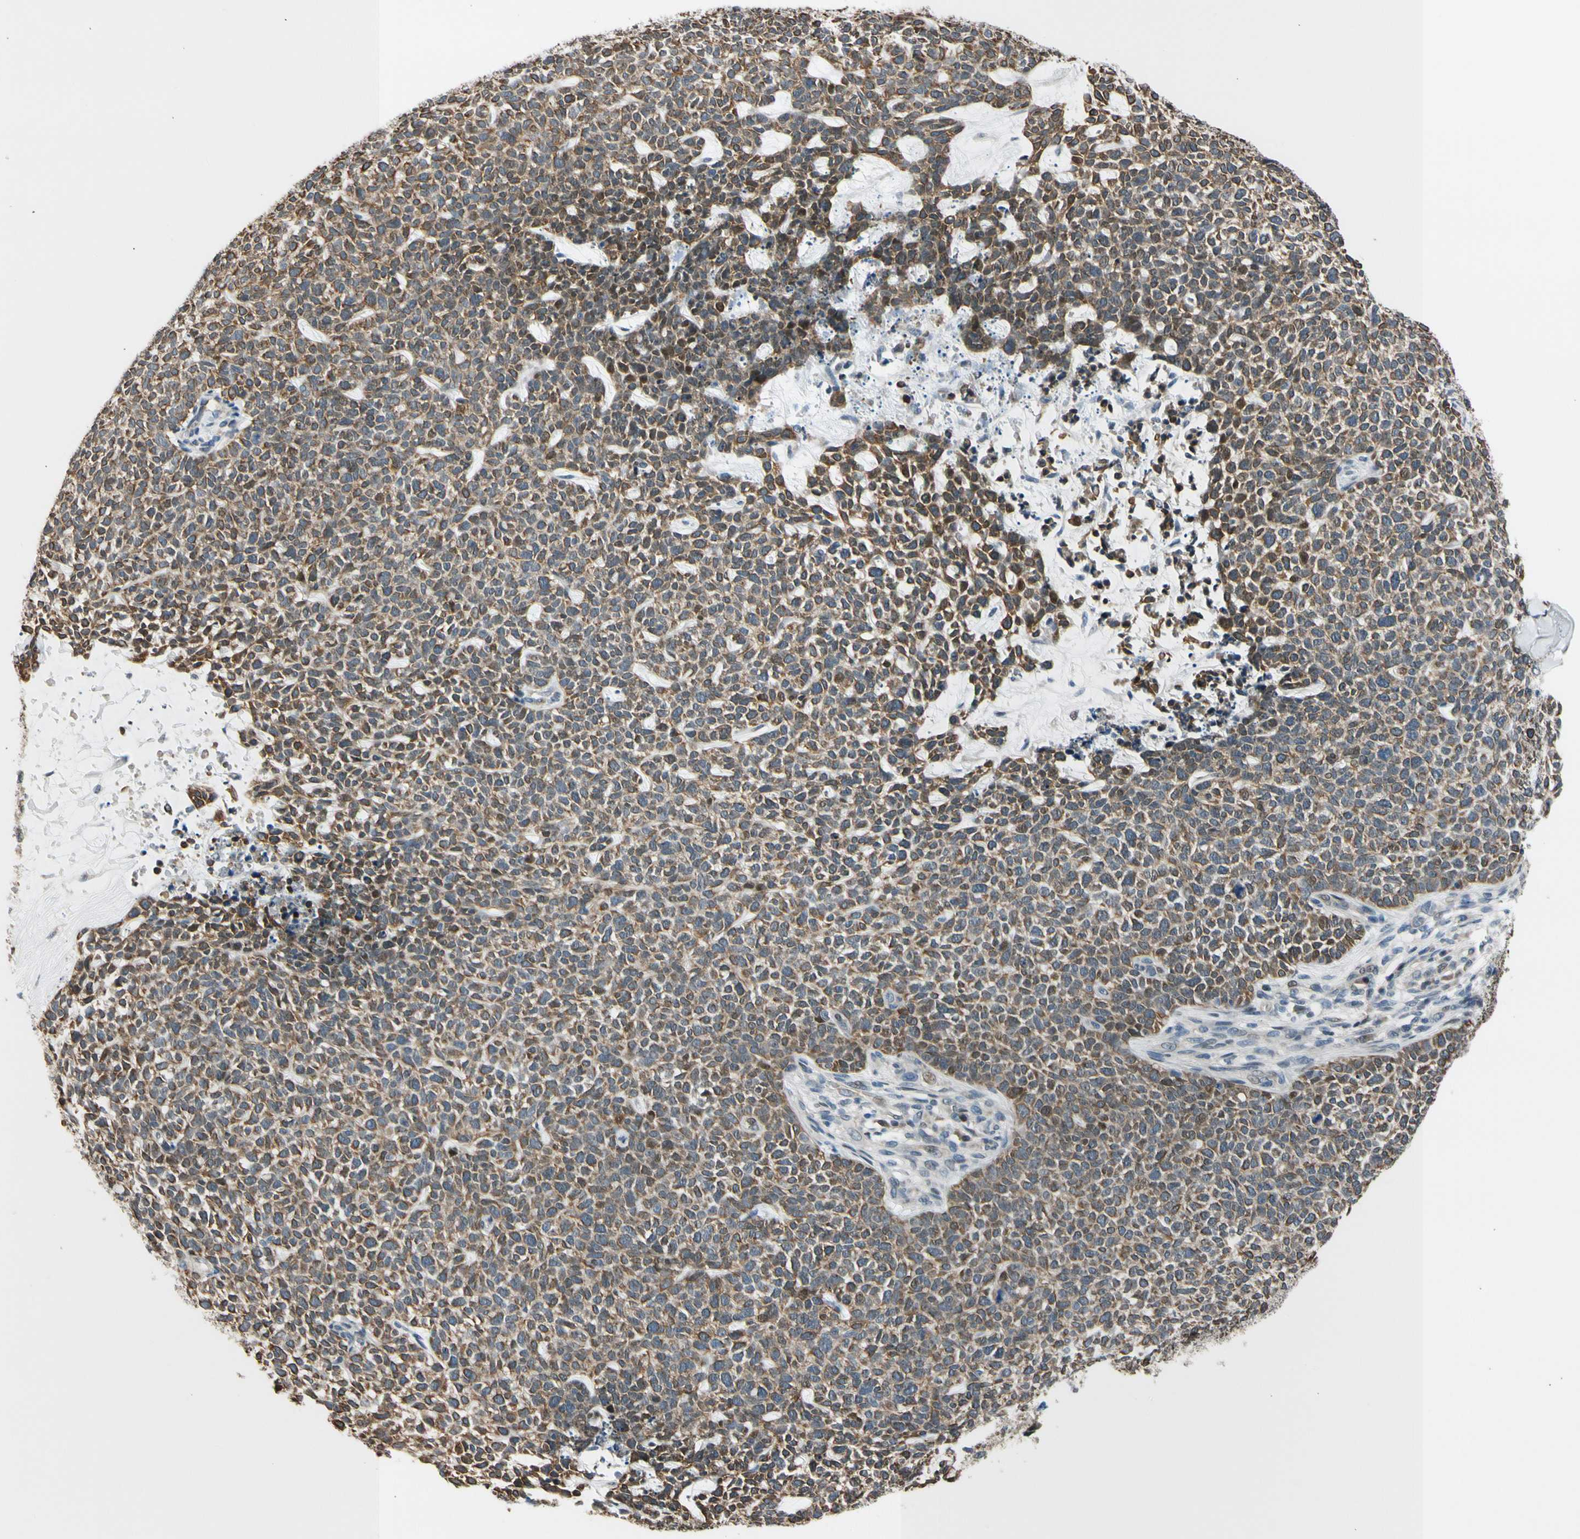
{"staining": {"intensity": "moderate", "quantity": "25%-75%", "location": "cytoplasmic/membranous,nuclear"}, "tissue": "skin cancer", "cell_type": "Tumor cells", "image_type": "cancer", "snomed": [{"axis": "morphology", "description": "Basal cell carcinoma"}, {"axis": "topography", "description": "Skin"}], "caption": "Tumor cells exhibit moderate cytoplasmic/membranous and nuclear positivity in approximately 25%-75% of cells in skin basal cell carcinoma.", "gene": "ZNF184", "patient": {"sex": "female", "age": 84}}